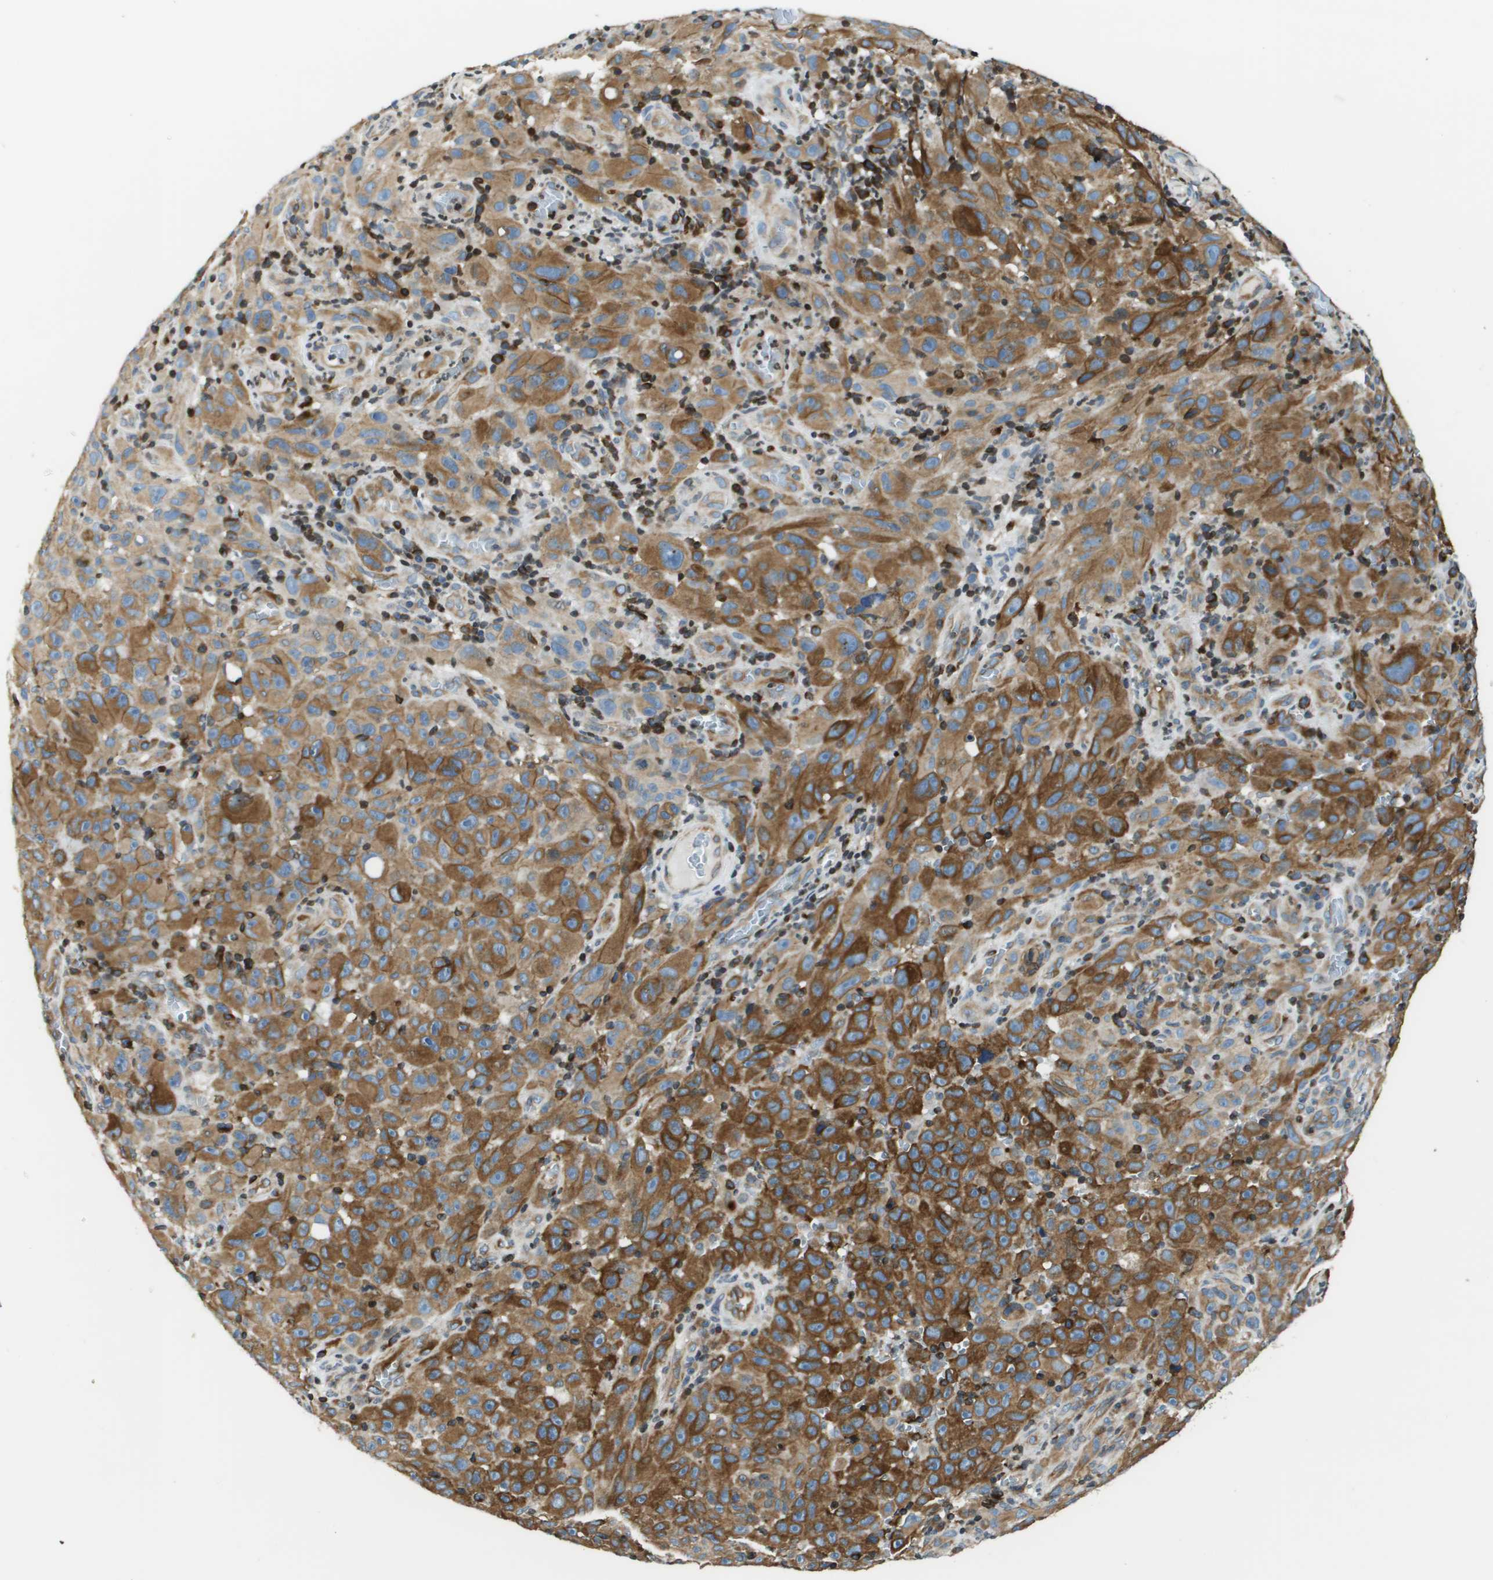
{"staining": {"intensity": "moderate", "quantity": ">75%", "location": "cytoplasmic/membranous"}, "tissue": "melanoma", "cell_type": "Tumor cells", "image_type": "cancer", "snomed": [{"axis": "morphology", "description": "Malignant melanoma, NOS"}, {"axis": "topography", "description": "Skin"}], "caption": "Tumor cells show moderate cytoplasmic/membranous expression in about >75% of cells in melanoma.", "gene": "ESYT1", "patient": {"sex": "female", "age": 82}}